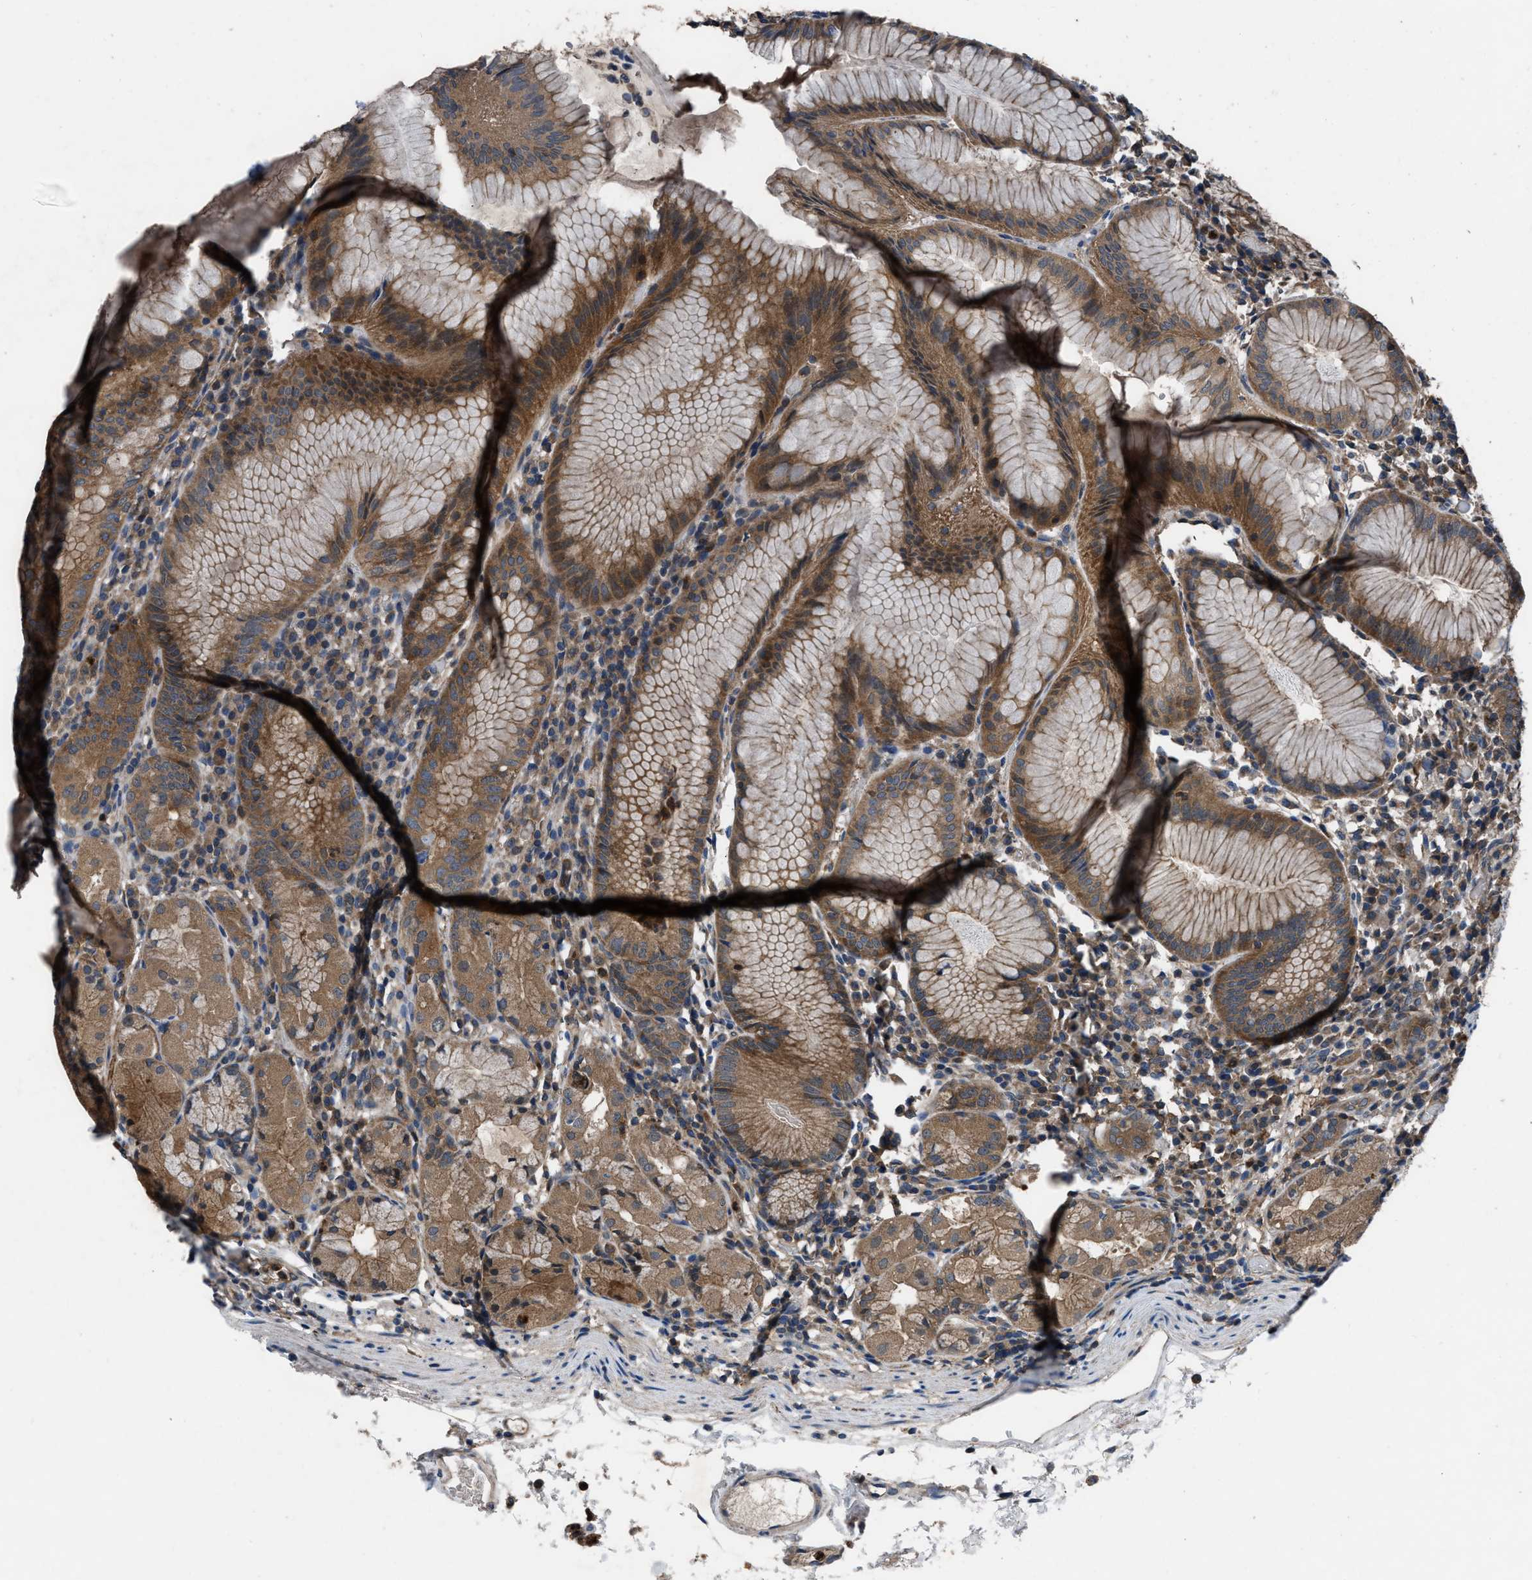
{"staining": {"intensity": "moderate", "quantity": ">75%", "location": "cytoplasmic/membranous"}, "tissue": "stomach", "cell_type": "Glandular cells", "image_type": "normal", "snomed": [{"axis": "morphology", "description": "Normal tissue, NOS"}, {"axis": "topography", "description": "Stomach"}, {"axis": "topography", "description": "Stomach, lower"}], "caption": "Glandular cells show moderate cytoplasmic/membranous expression in about >75% of cells in benign stomach.", "gene": "USP25", "patient": {"sex": "female", "age": 75}}